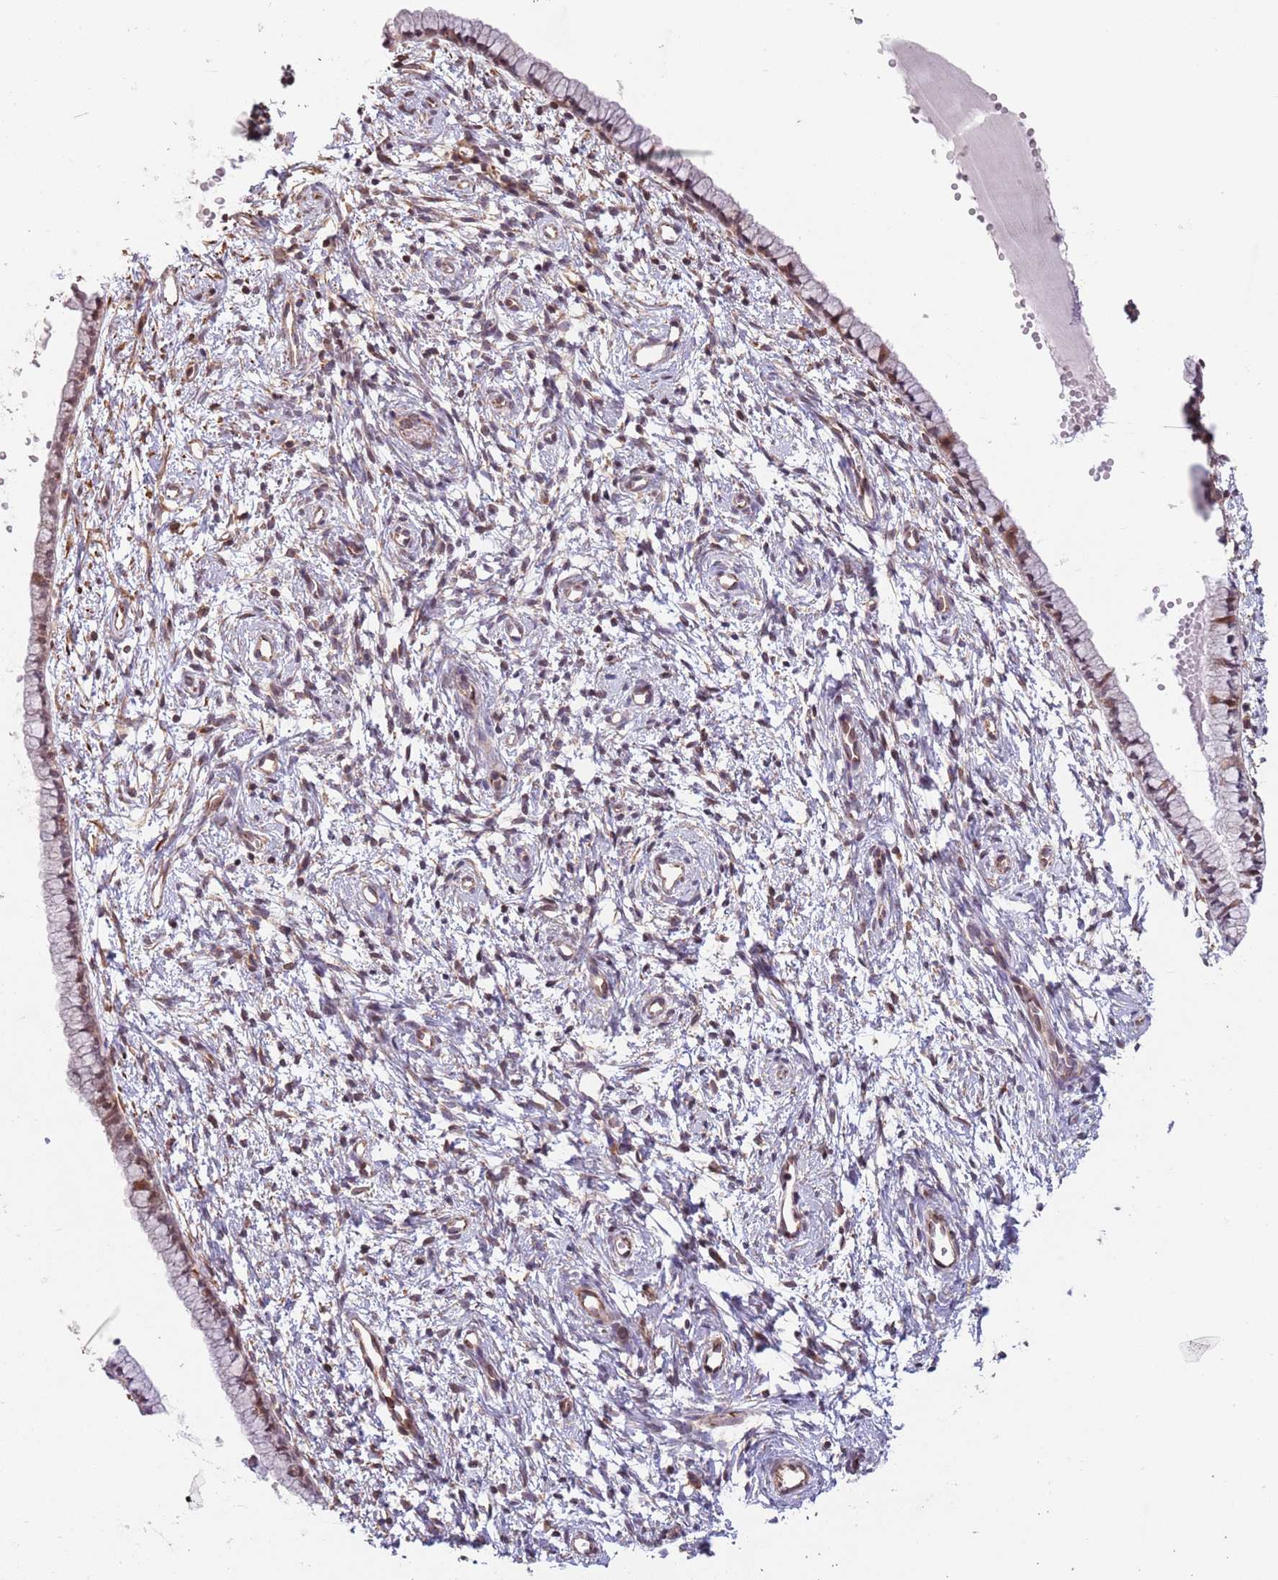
{"staining": {"intensity": "weak", "quantity": "25%-75%", "location": "nuclear"}, "tissue": "cervix", "cell_type": "Glandular cells", "image_type": "normal", "snomed": [{"axis": "morphology", "description": "Normal tissue, NOS"}, {"axis": "topography", "description": "Cervix"}], "caption": "Glandular cells demonstrate low levels of weak nuclear staining in about 25%-75% of cells in unremarkable human cervix.", "gene": "CHD9", "patient": {"sex": "female", "age": 57}}